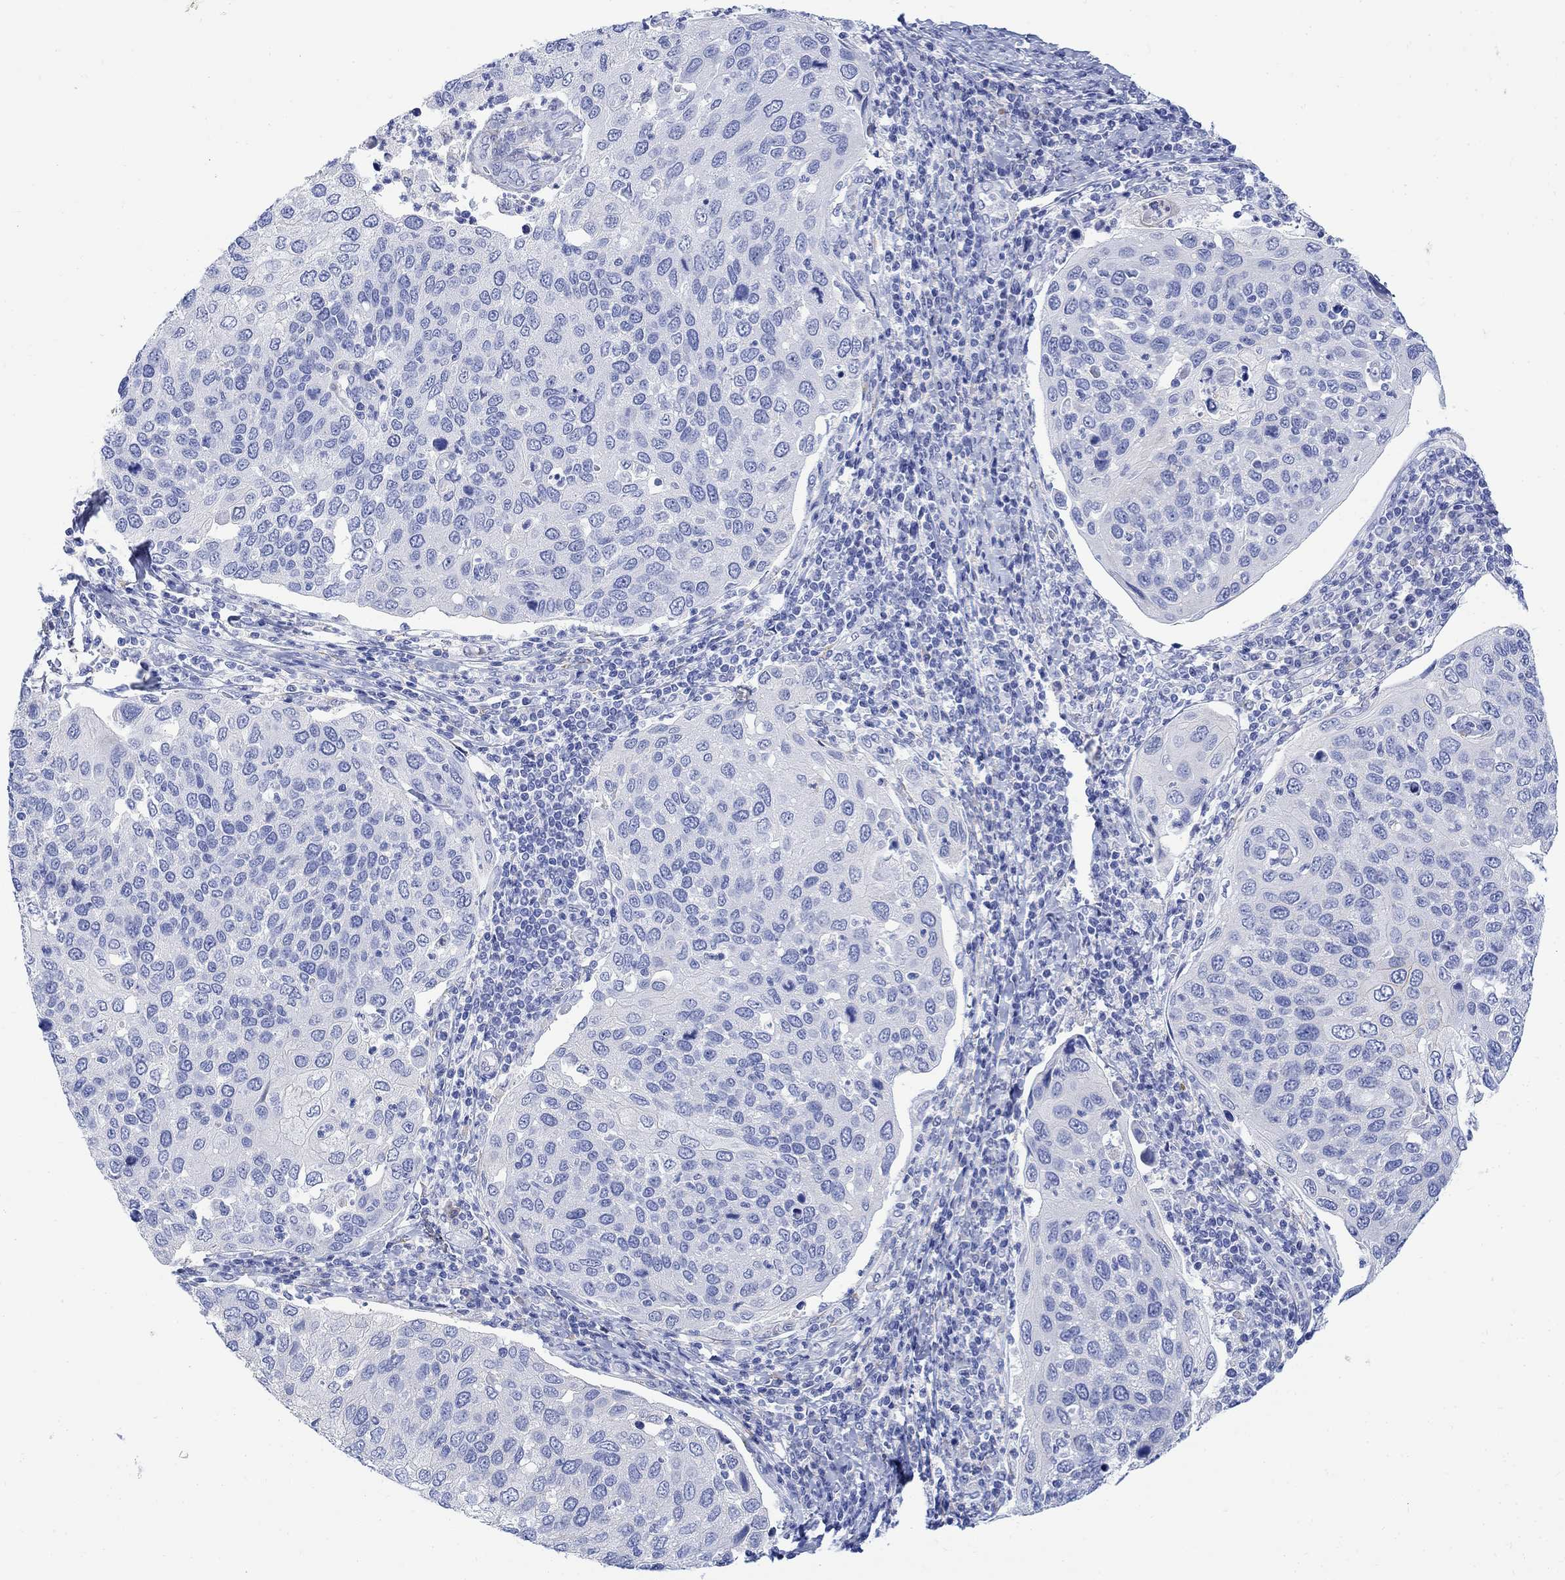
{"staining": {"intensity": "negative", "quantity": "none", "location": "none"}, "tissue": "cervical cancer", "cell_type": "Tumor cells", "image_type": "cancer", "snomed": [{"axis": "morphology", "description": "Squamous cell carcinoma, NOS"}, {"axis": "topography", "description": "Cervix"}], "caption": "Cervical cancer stained for a protein using IHC demonstrates no staining tumor cells.", "gene": "MYL1", "patient": {"sex": "female", "age": 54}}